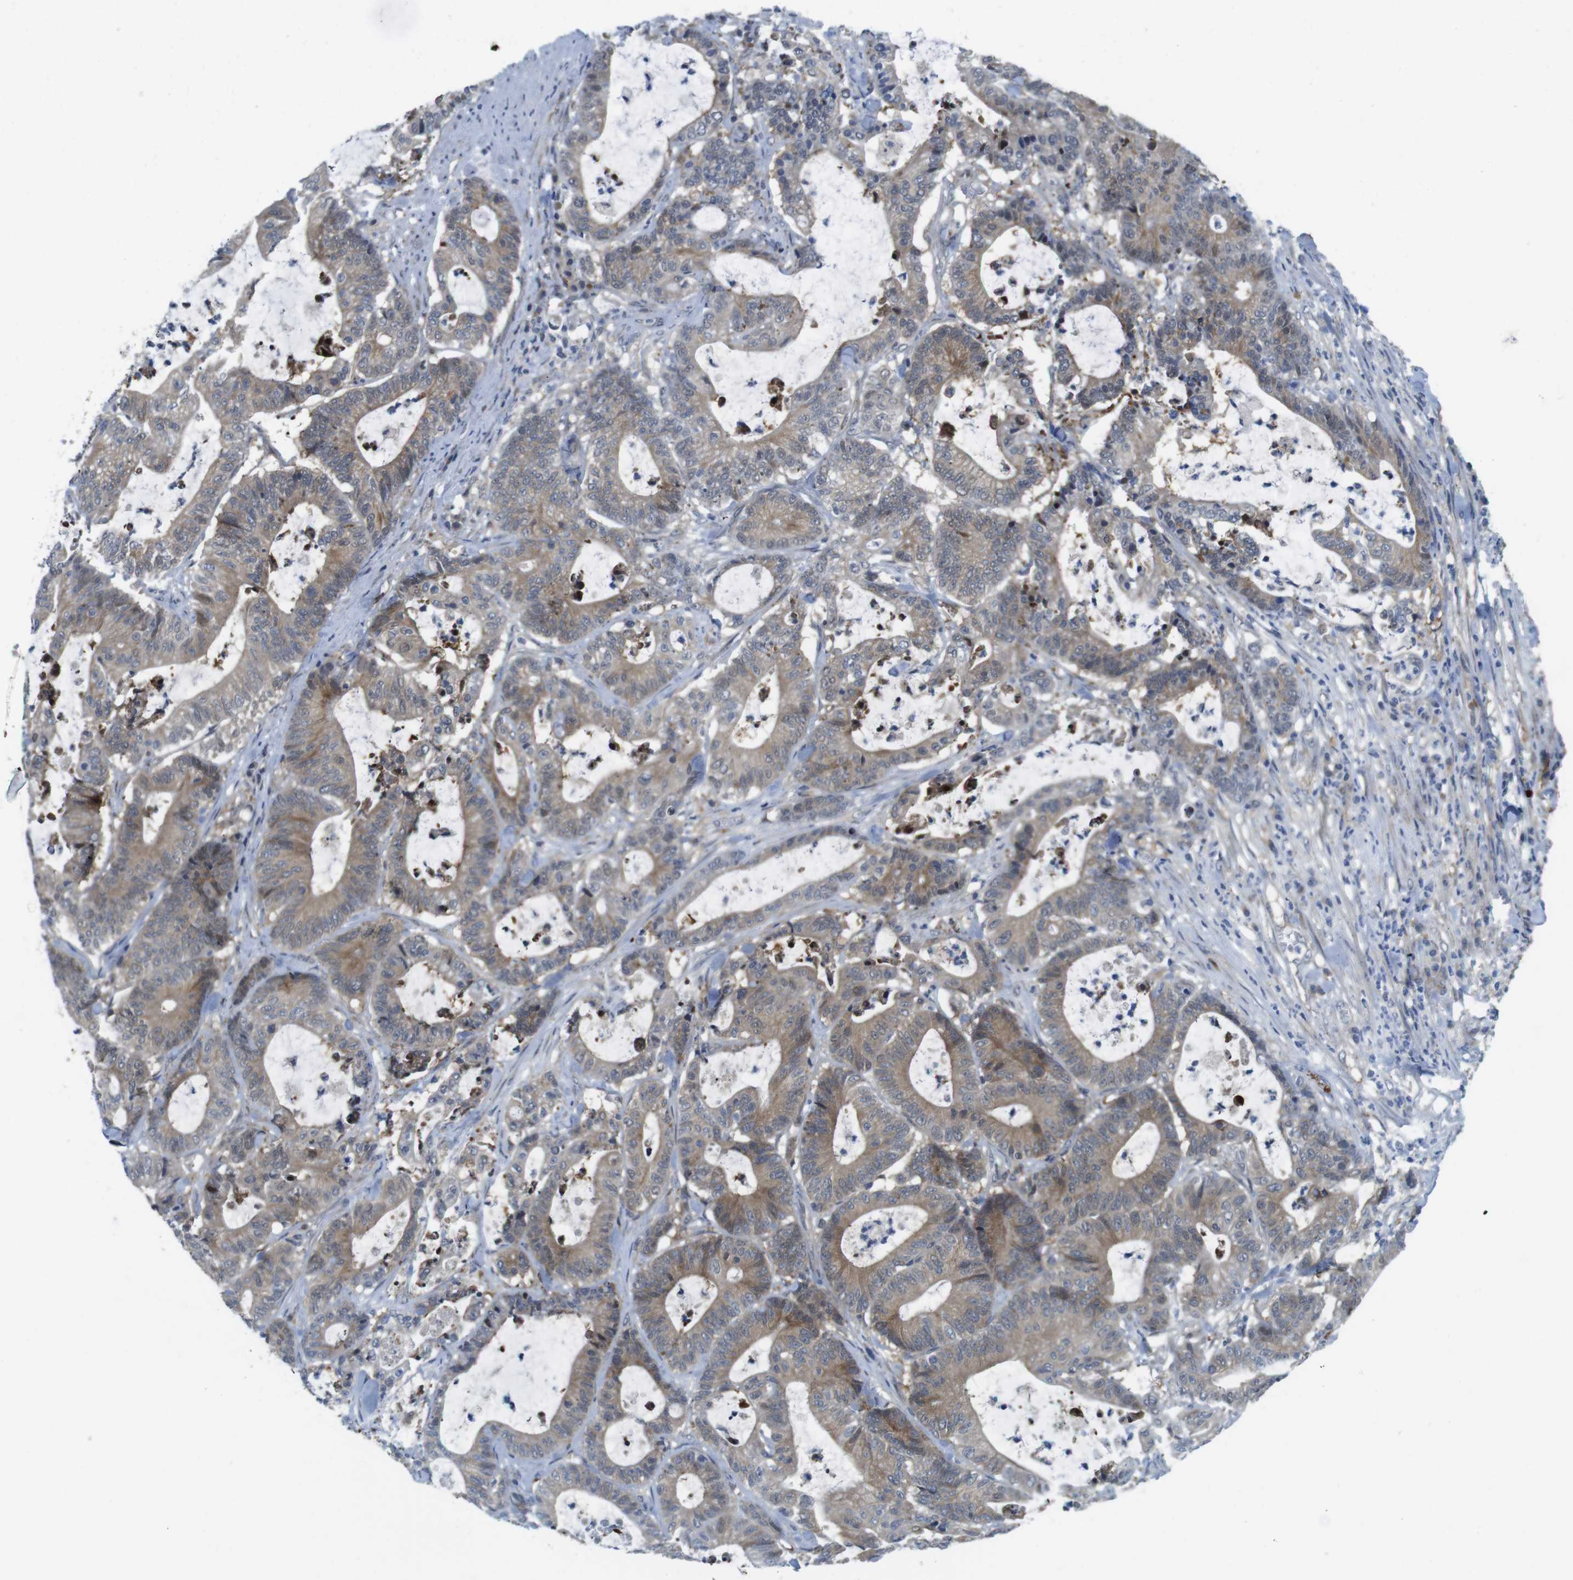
{"staining": {"intensity": "moderate", "quantity": ">75%", "location": "cytoplasmic/membranous"}, "tissue": "colorectal cancer", "cell_type": "Tumor cells", "image_type": "cancer", "snomed": [{"axis": "morphology", "description": "Adenocarcinoma, NOS"}, {"axis": "topography", "description": "Colon"}], "caption": "Immunohistochemistry micrograph of colorectal adenocarcinoma stained for a protein (brown), which exhibits medium levels of moderate cytoplasmic/membranous staining in approximately >75% of tumor cells.", "gene": "CASP2", "patient": {"sex": "female", "age": 84}}